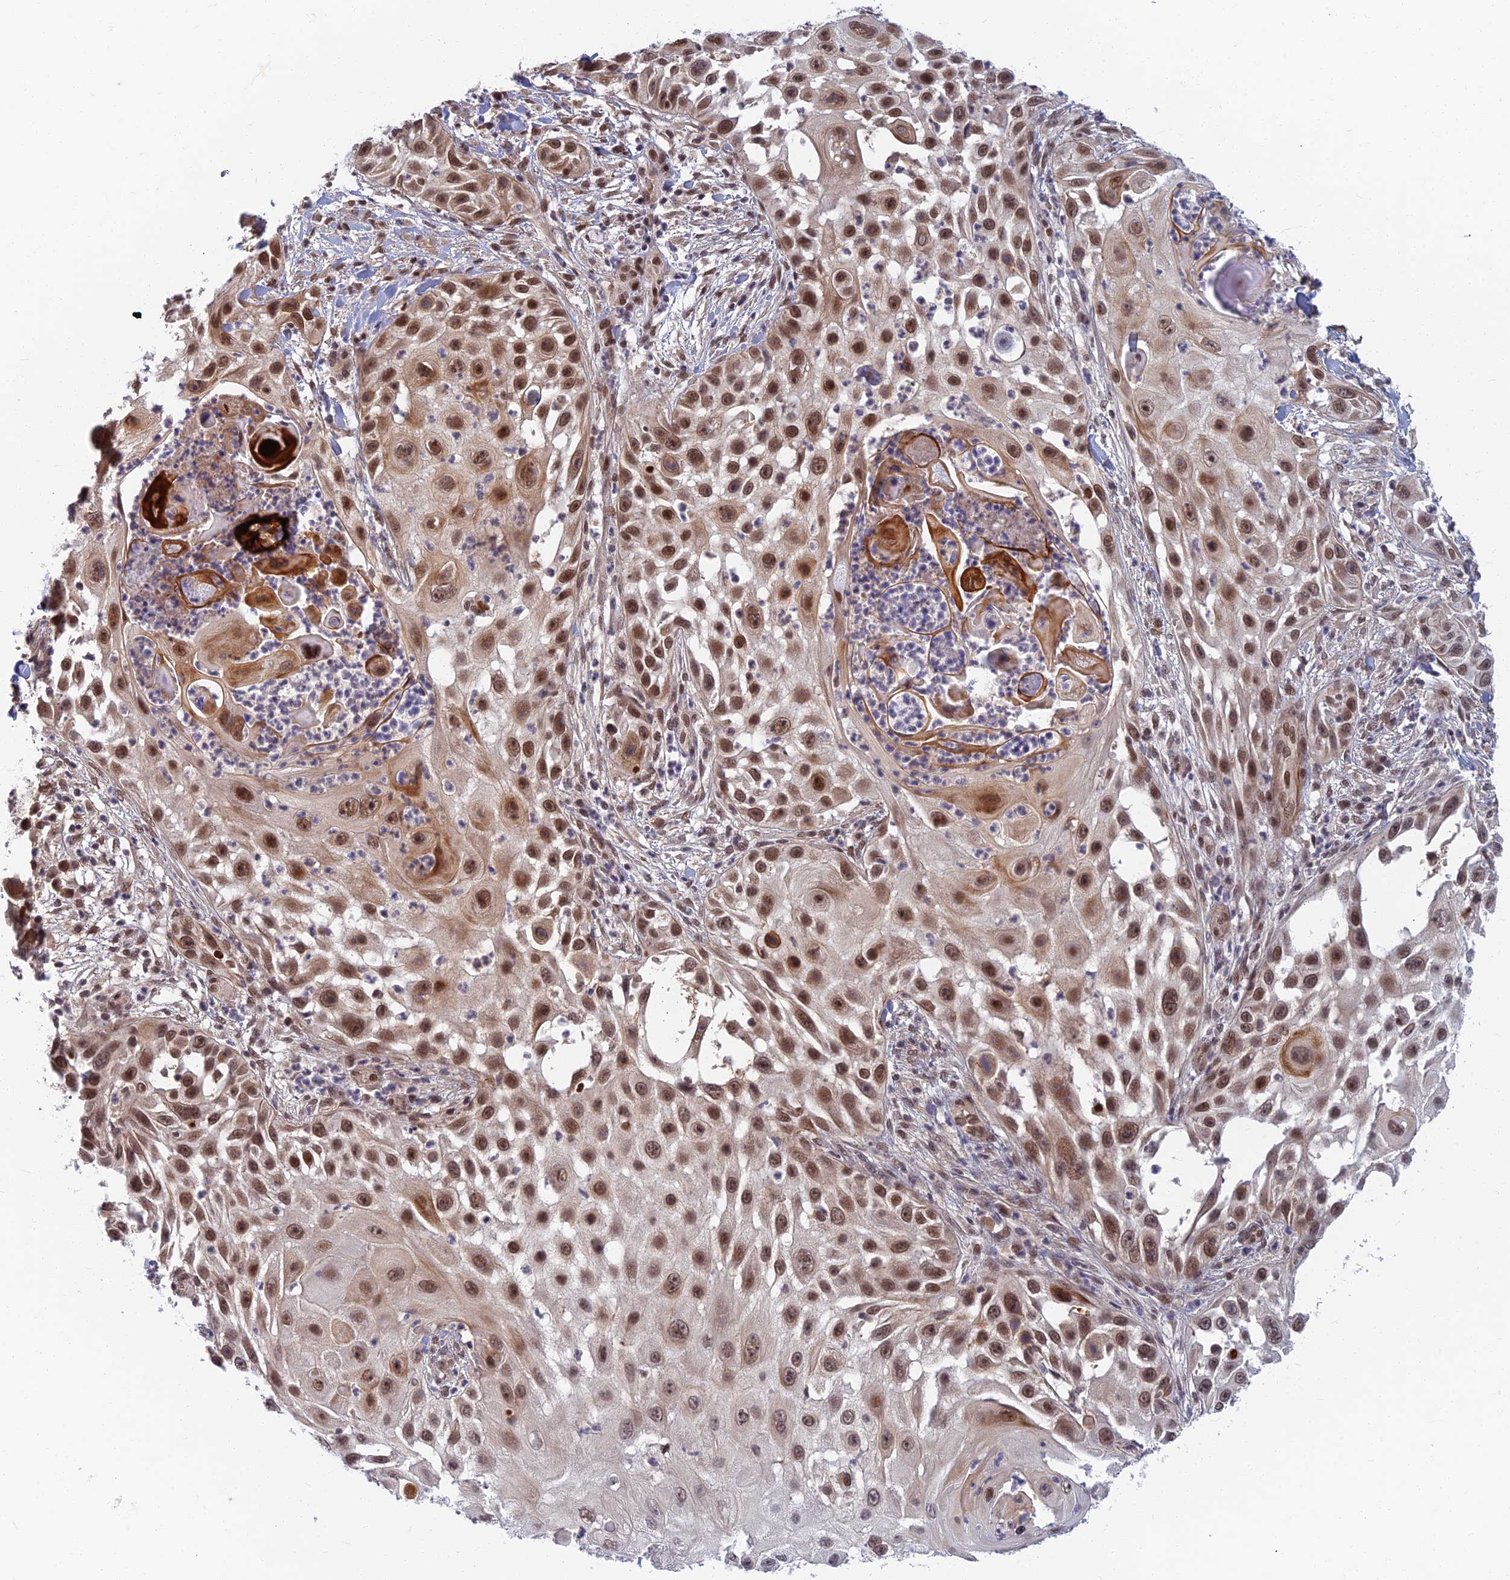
{"staining": {"intensity": "strong", "quantity": ">75%", "location": "cytoplasmic/membranous,nuclear"}, "tissue": "skin cancer", "cell_type": "Tumor cells", "image_type": "cancer", "snomed": [{"axis": "morphology", "description": "Squamous cell carcinoma, NOS"}, {"axis": "topography", "description": "Skin"}], "caption": "IHC histopathology image of human skin cancer (squamous cell carcinoma) stained for a protein (brown), which displays high levels of strong cytoplasmic/membranous and nuclear staining in approximately >75% of tumor cells.", "gene": "TCEA2", "patient": {"sex": "female", "age": 44}}